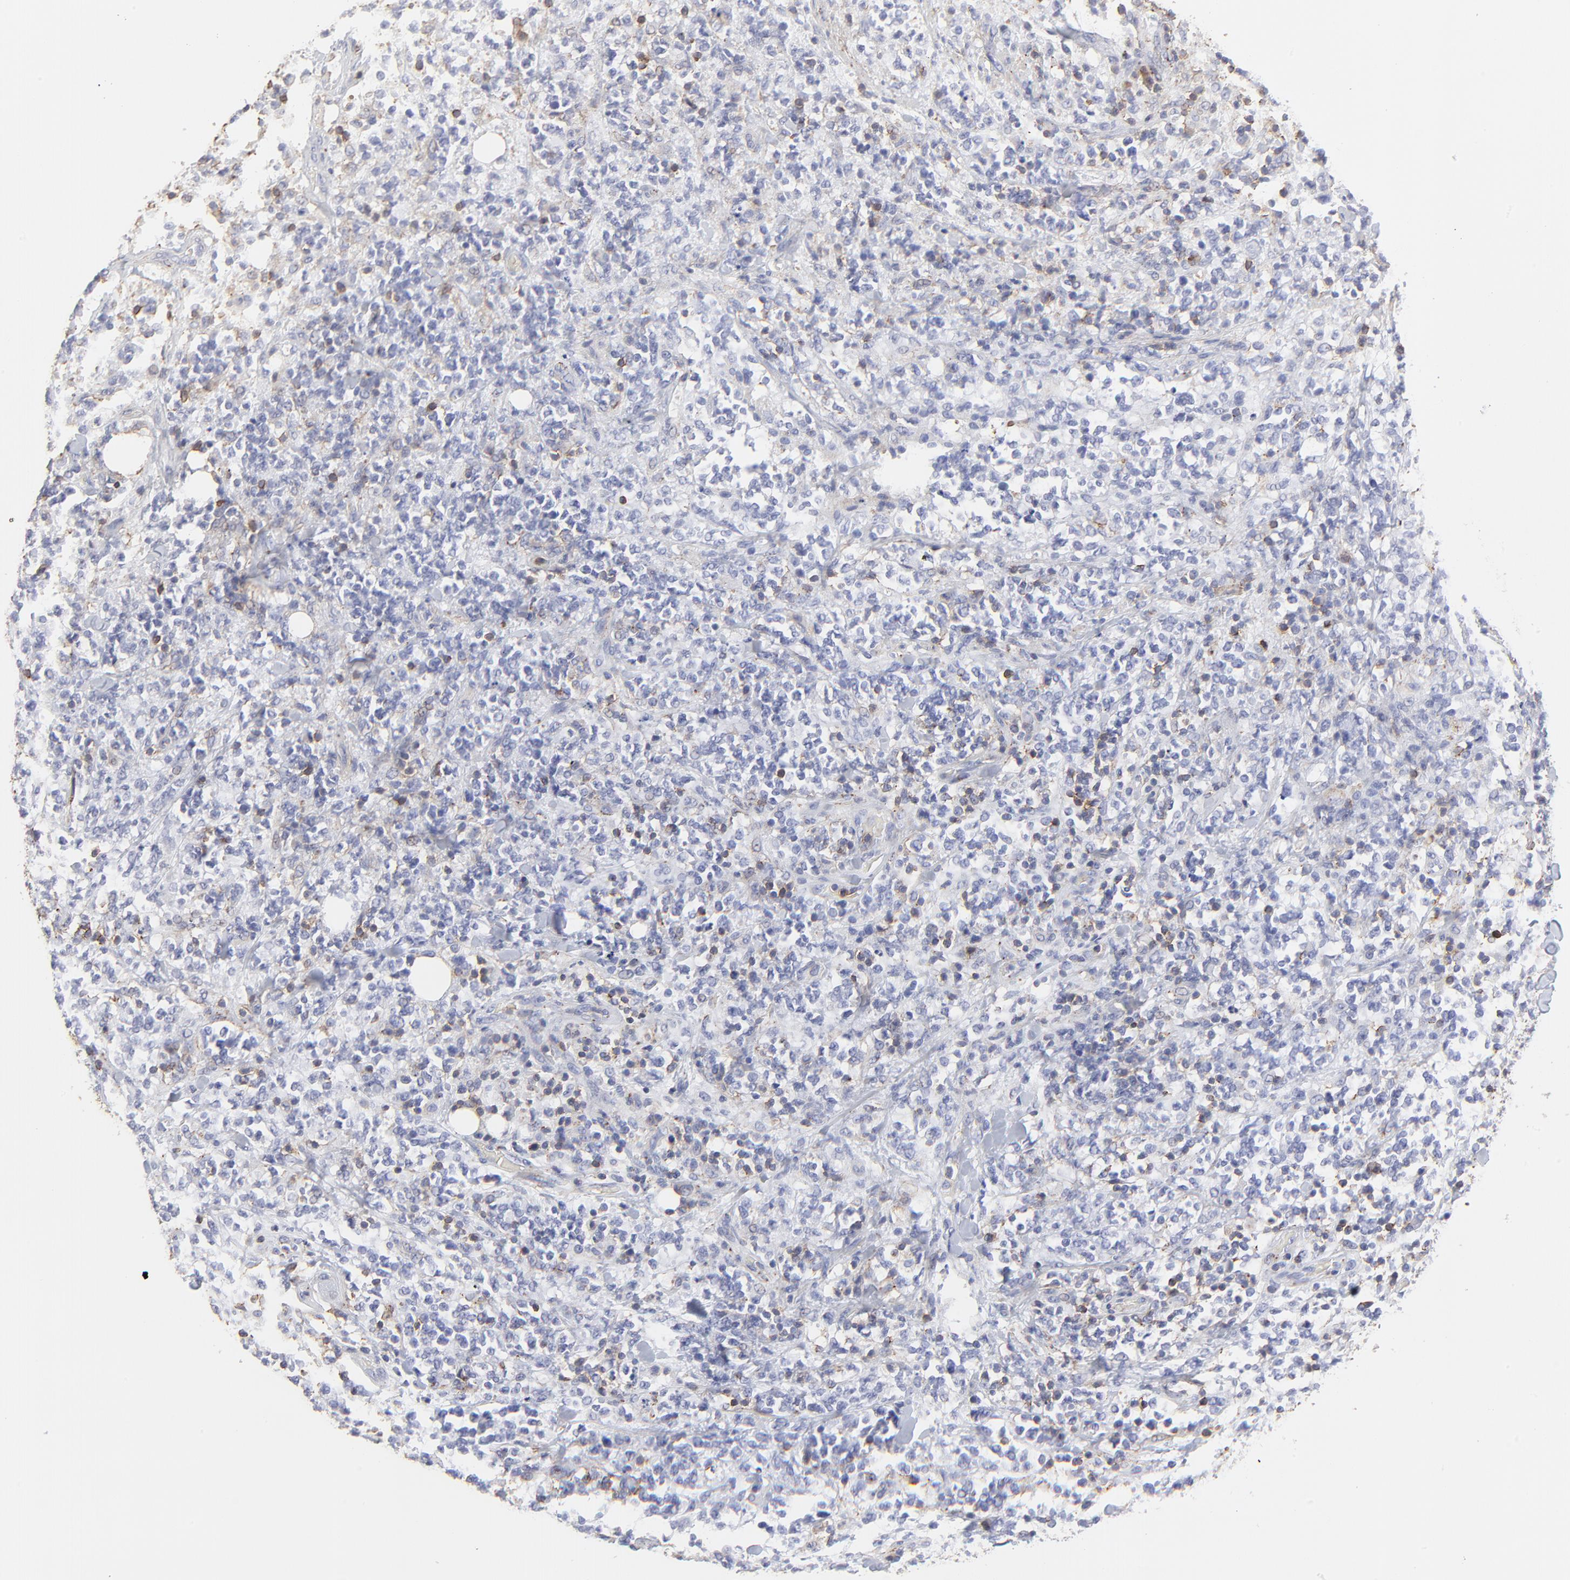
{"staining": {"intensity": "negative", "quantity": "none", "location": "none"}, "tissue": "lymphoma", "cell_type": "Tumor cells", "image_type": "cancer", "snomed": [{"axis": "morphology", "description": "Malignant lymphoma, non-Hodgkin's type, High grade"}, {"axis": "topography", "description": "Soft tissue"}], "caption": "This is a image of immunohistochemistry (IHC) staining of high-grade malignant lymphoma, non-Hodgkin's type, which shows no positivity in tumor cells. (DAB IHC visualized using brightfield microscopy, high magnification).", "gene": "ANXA6", "patient": {"sex": "male", "age": 18}}